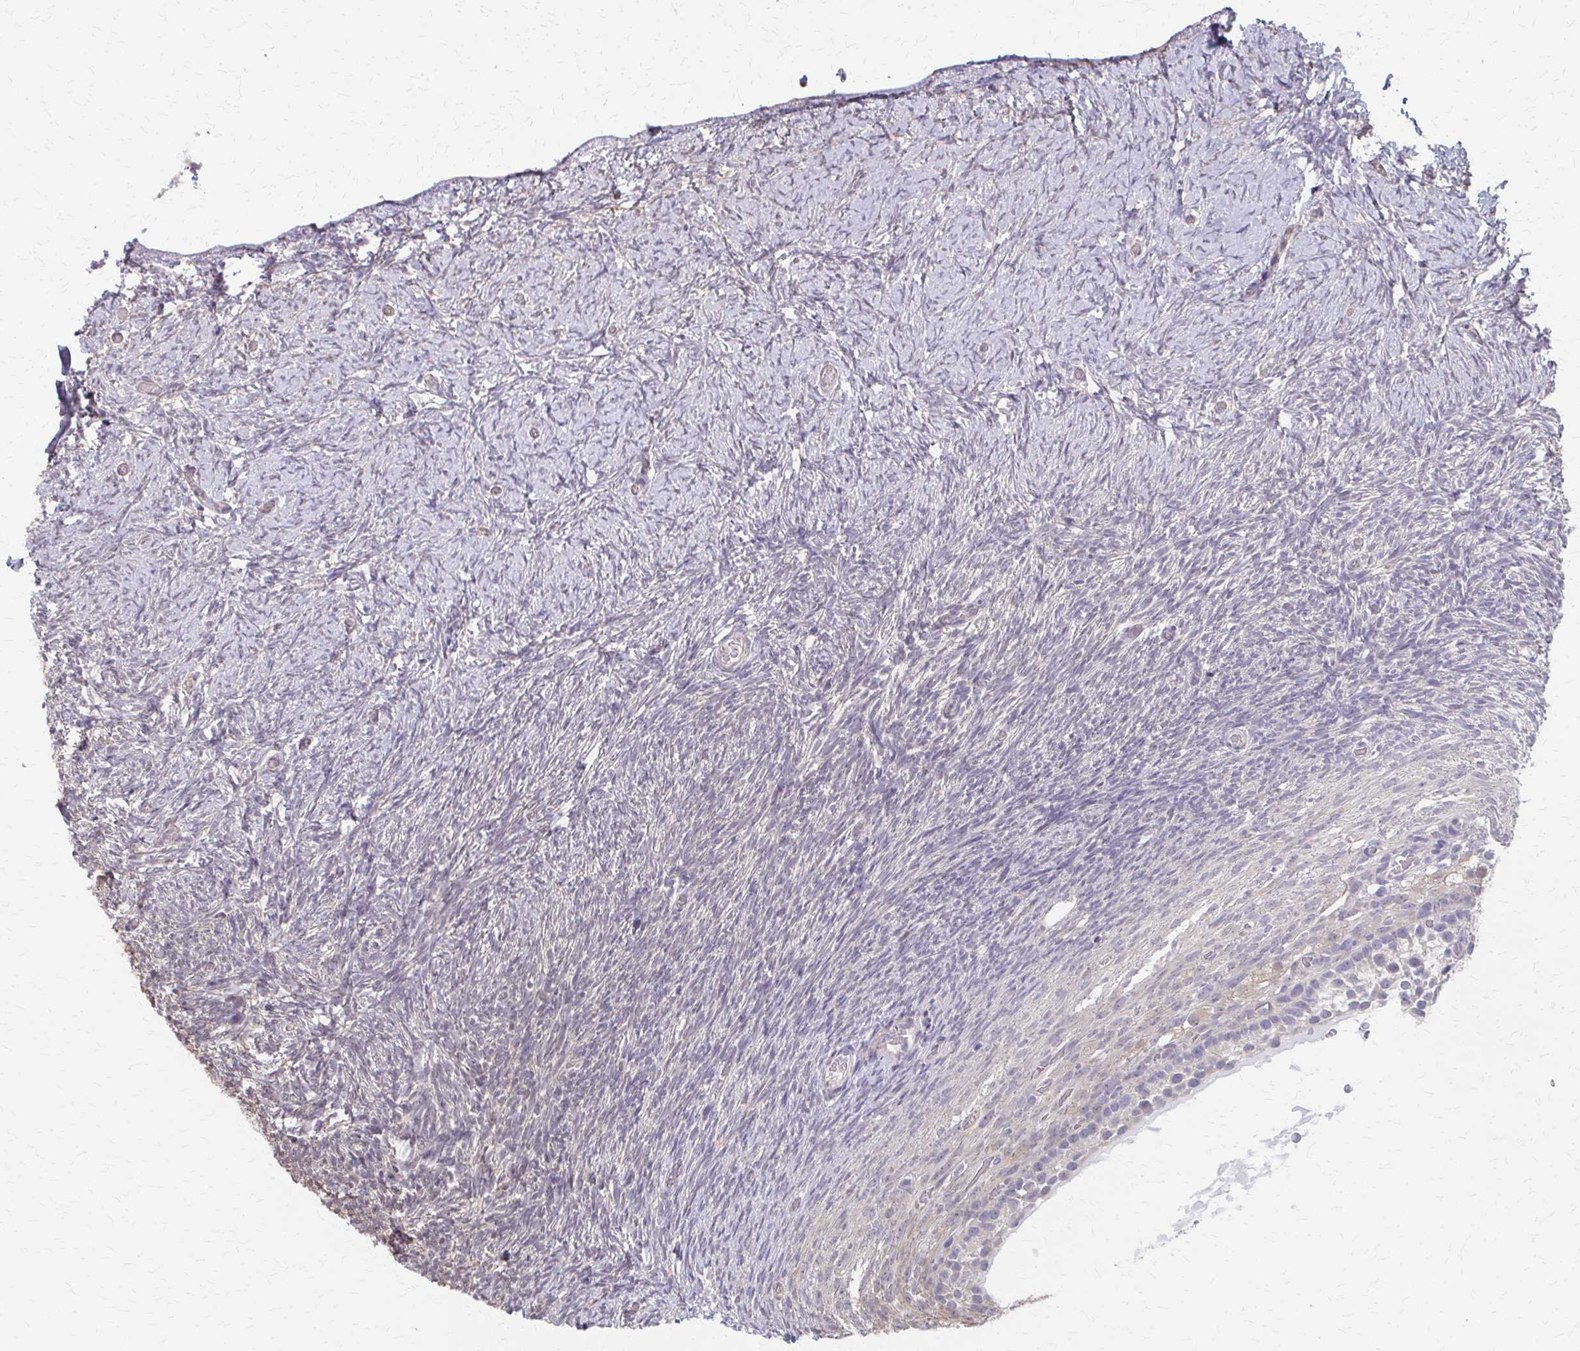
{"staining": {"intensity": "moderate", "quantity": ">75%", "location": "cytoplasmic/membranous"}, "tissue": "ovary", "cell_type": "Follicle cells", "image_type": "normal", "snomed": [{"axis": "morphology", "description": "Normal tissue, NOS"}, {"axis": "topography", "description": "Ovary"}], "caption": "Normal ovary exhibits moderate cytoplasmic/membranous positivity in about >75% of follicle cells, visualized by immunohistochemistry.", "gene": "RABGAP1L", "patient": {"sex": "female", "age": 39}}